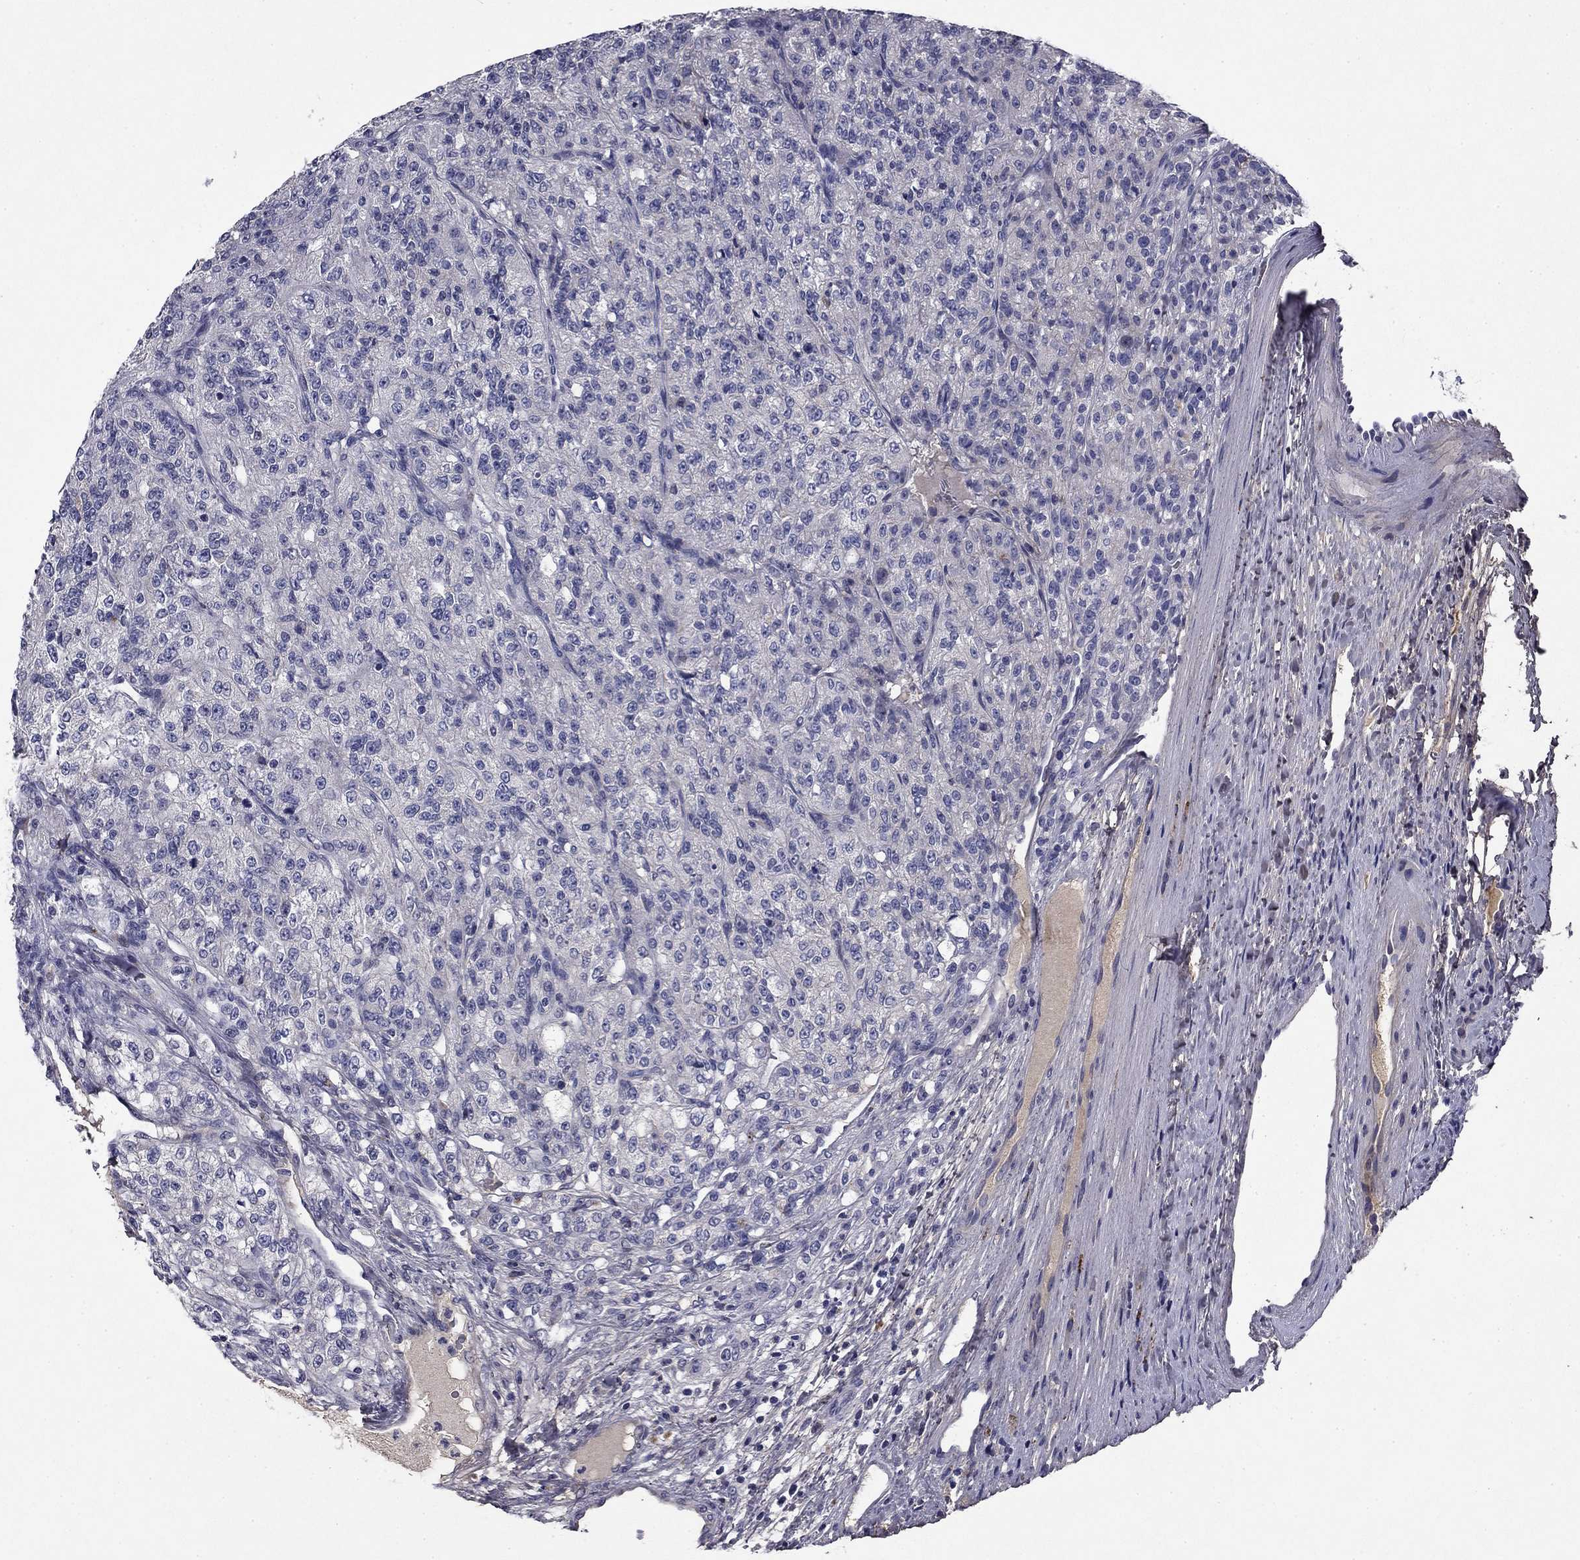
{"staining": {"intensity": "negative", "quantity": "none", "location": "none"}, "tissue": "renal cancer", "cell_type": "Tumor cells", "image_type": "cancer", "snomed": [{"axis": "morphology", "description": "Adenocarcinoma, NOS"}, {"axis": "topography", "description": "Kidney"}], "caption": "The immunohistochemistry micrograph has no significant staining in tumor cells of renal adenocarcinoma tissue.", "gene": "COL2A1", "patient": {"sex": "female", "age": 63}}